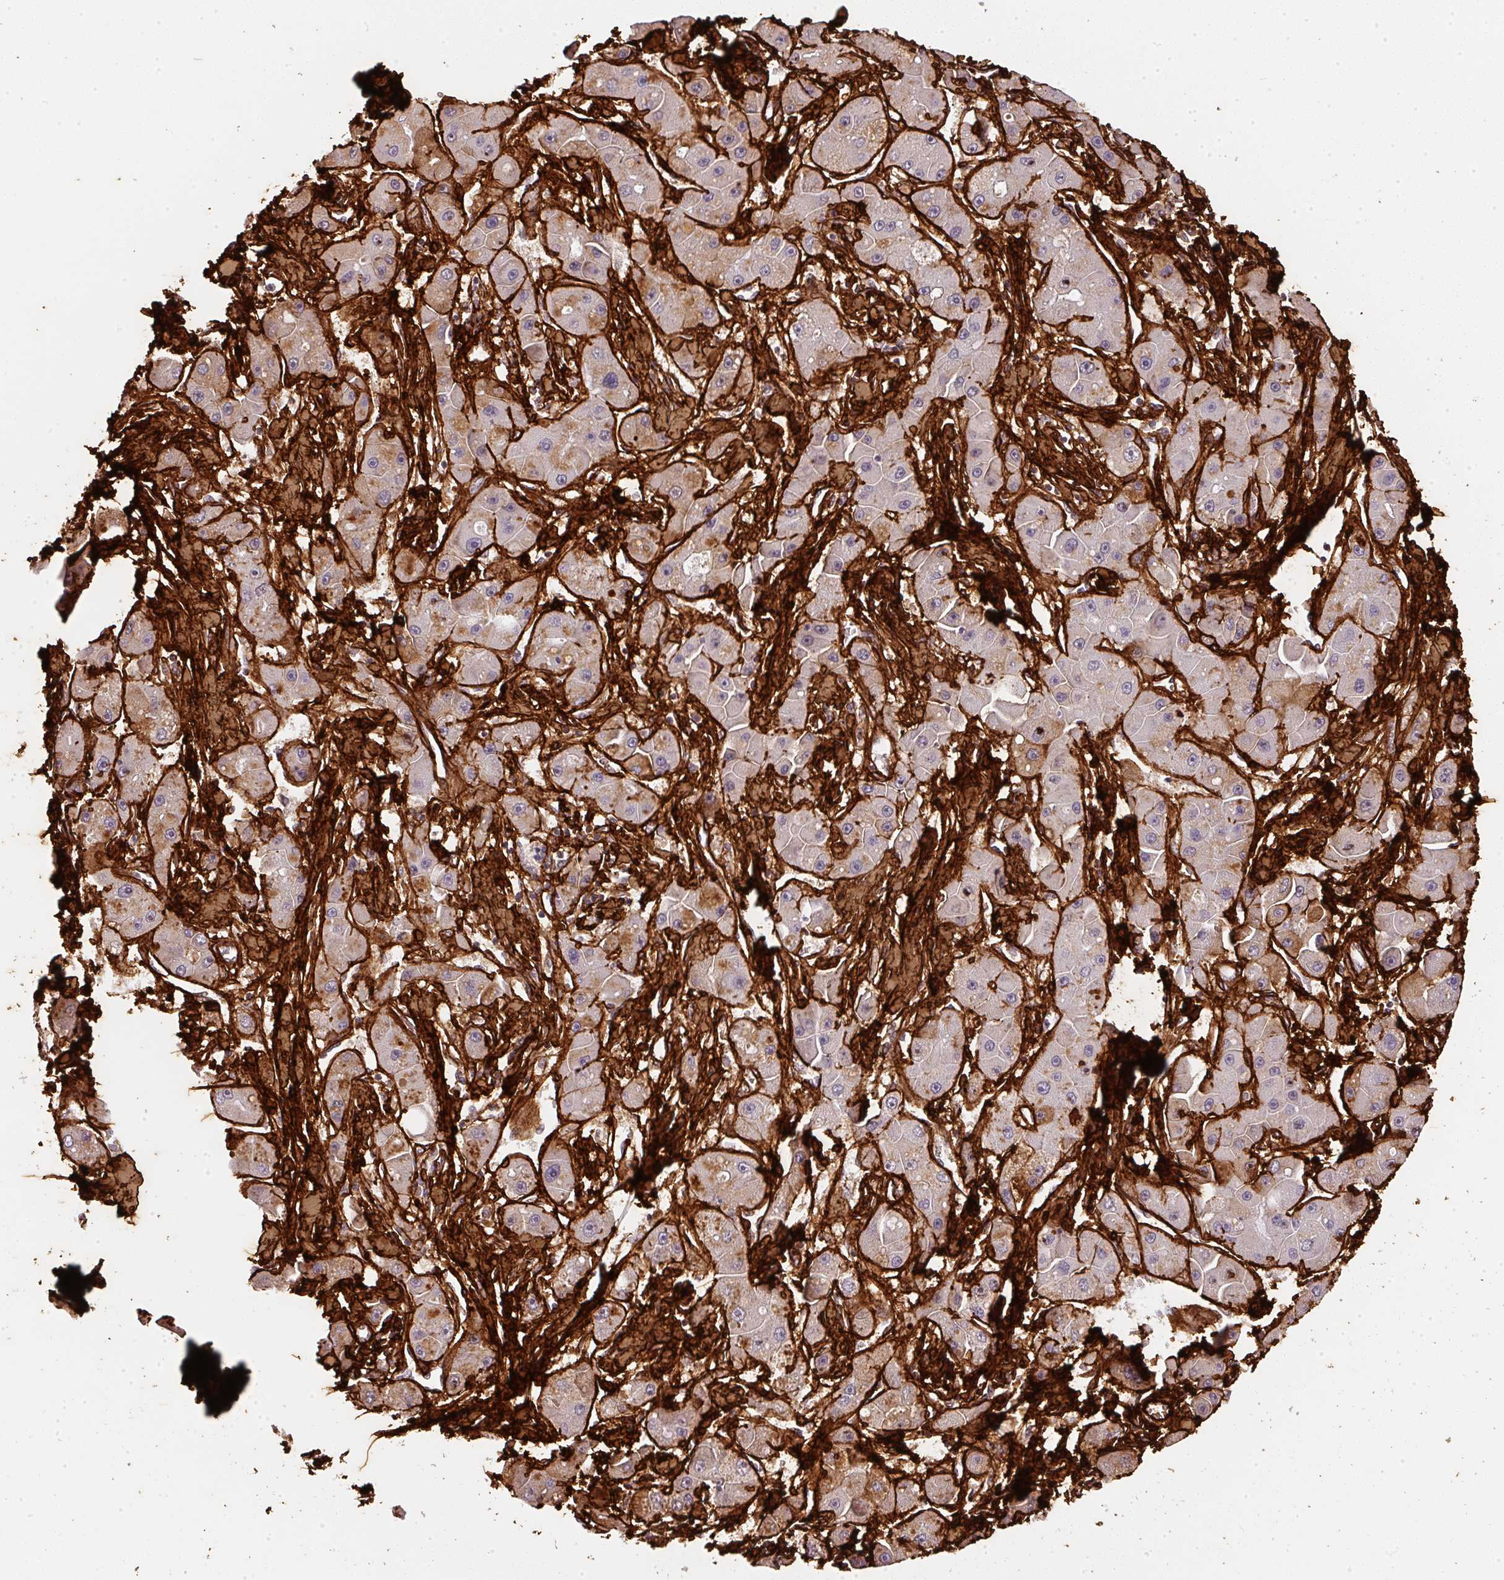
{"staining": {"intensity": "moderate", "quantity": "<25%", "location": "cytoplasmic/membranous"}, "tissue": "liver cancer", "cell_type": "Tumor cells", "image_type": "cancer", "snomed": [{"axis": "morphology", "description": "Carcinoma, Hepatocellular, NOS"}, {"axis": "topography", "description": "Liver"}], "caption": "Hepatocellular carcinoma (liver) stained with a brown dye shows moderate cytoplasmic/membranous positive positivity in approximately <25% of tumor cells.", "gene": "COL3A1", "patient": {"sex": "male", "age": 24}}